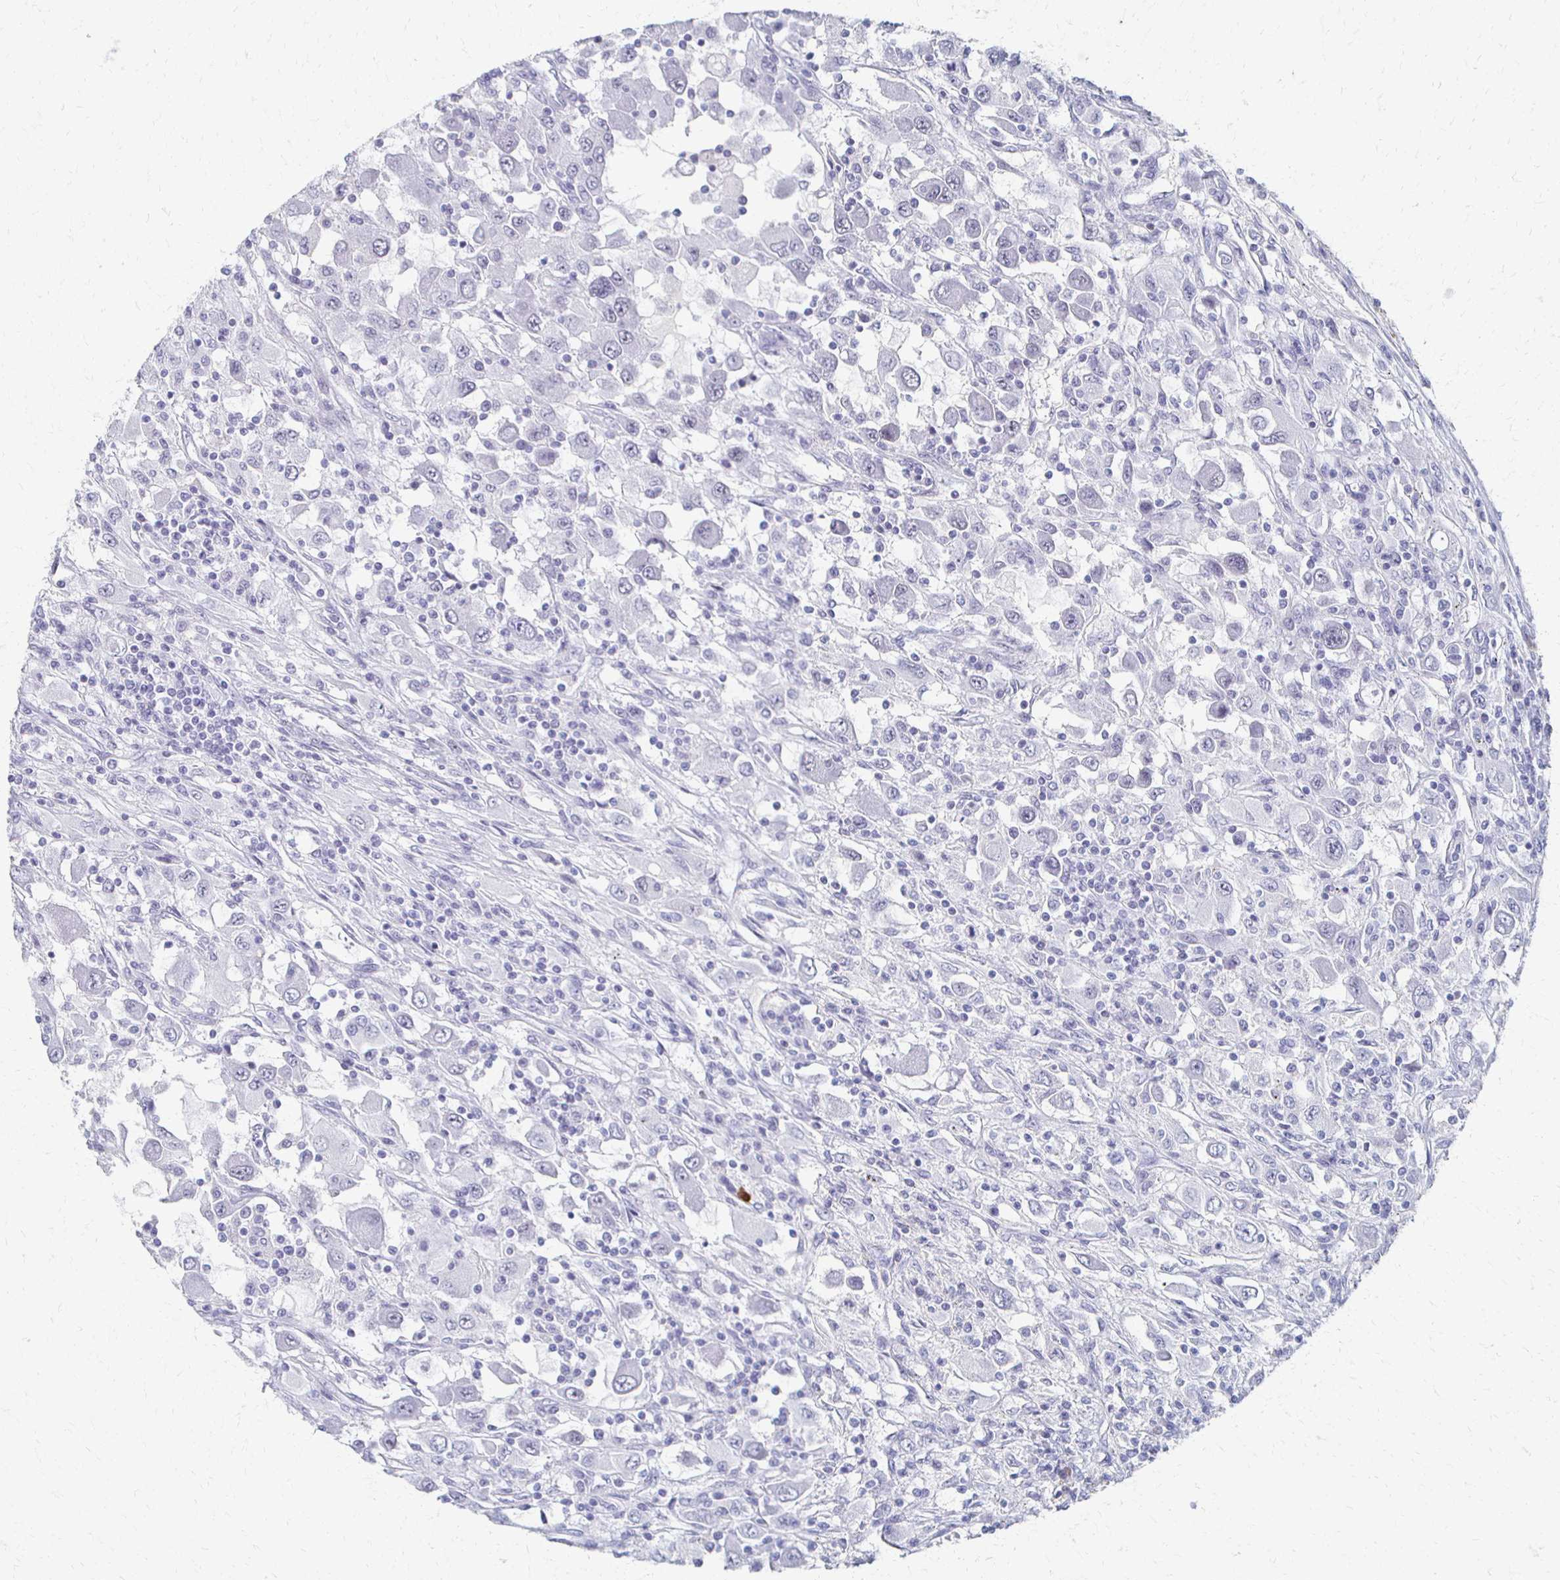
{"staining": {"intensity": "negative", "quantity": "none", "location": "none"}, "tissue": "renal cancer", "cell_type": "Tumor cells", "image_type": "cancer", "snomed": [{"axis": "morphology", "description": "Adenocarcinoma, NOS"}, {"axis": "topography", "description": "Kidney"}], "caption": "DAB (3,3'-diaminobenzidine) immunohistochemical staining of human adenocarcinoma (renal) reveals no significant positivity in tumor cells.", "gene": "CXCR2", "patient": {"sex": "female", "age": 67}}